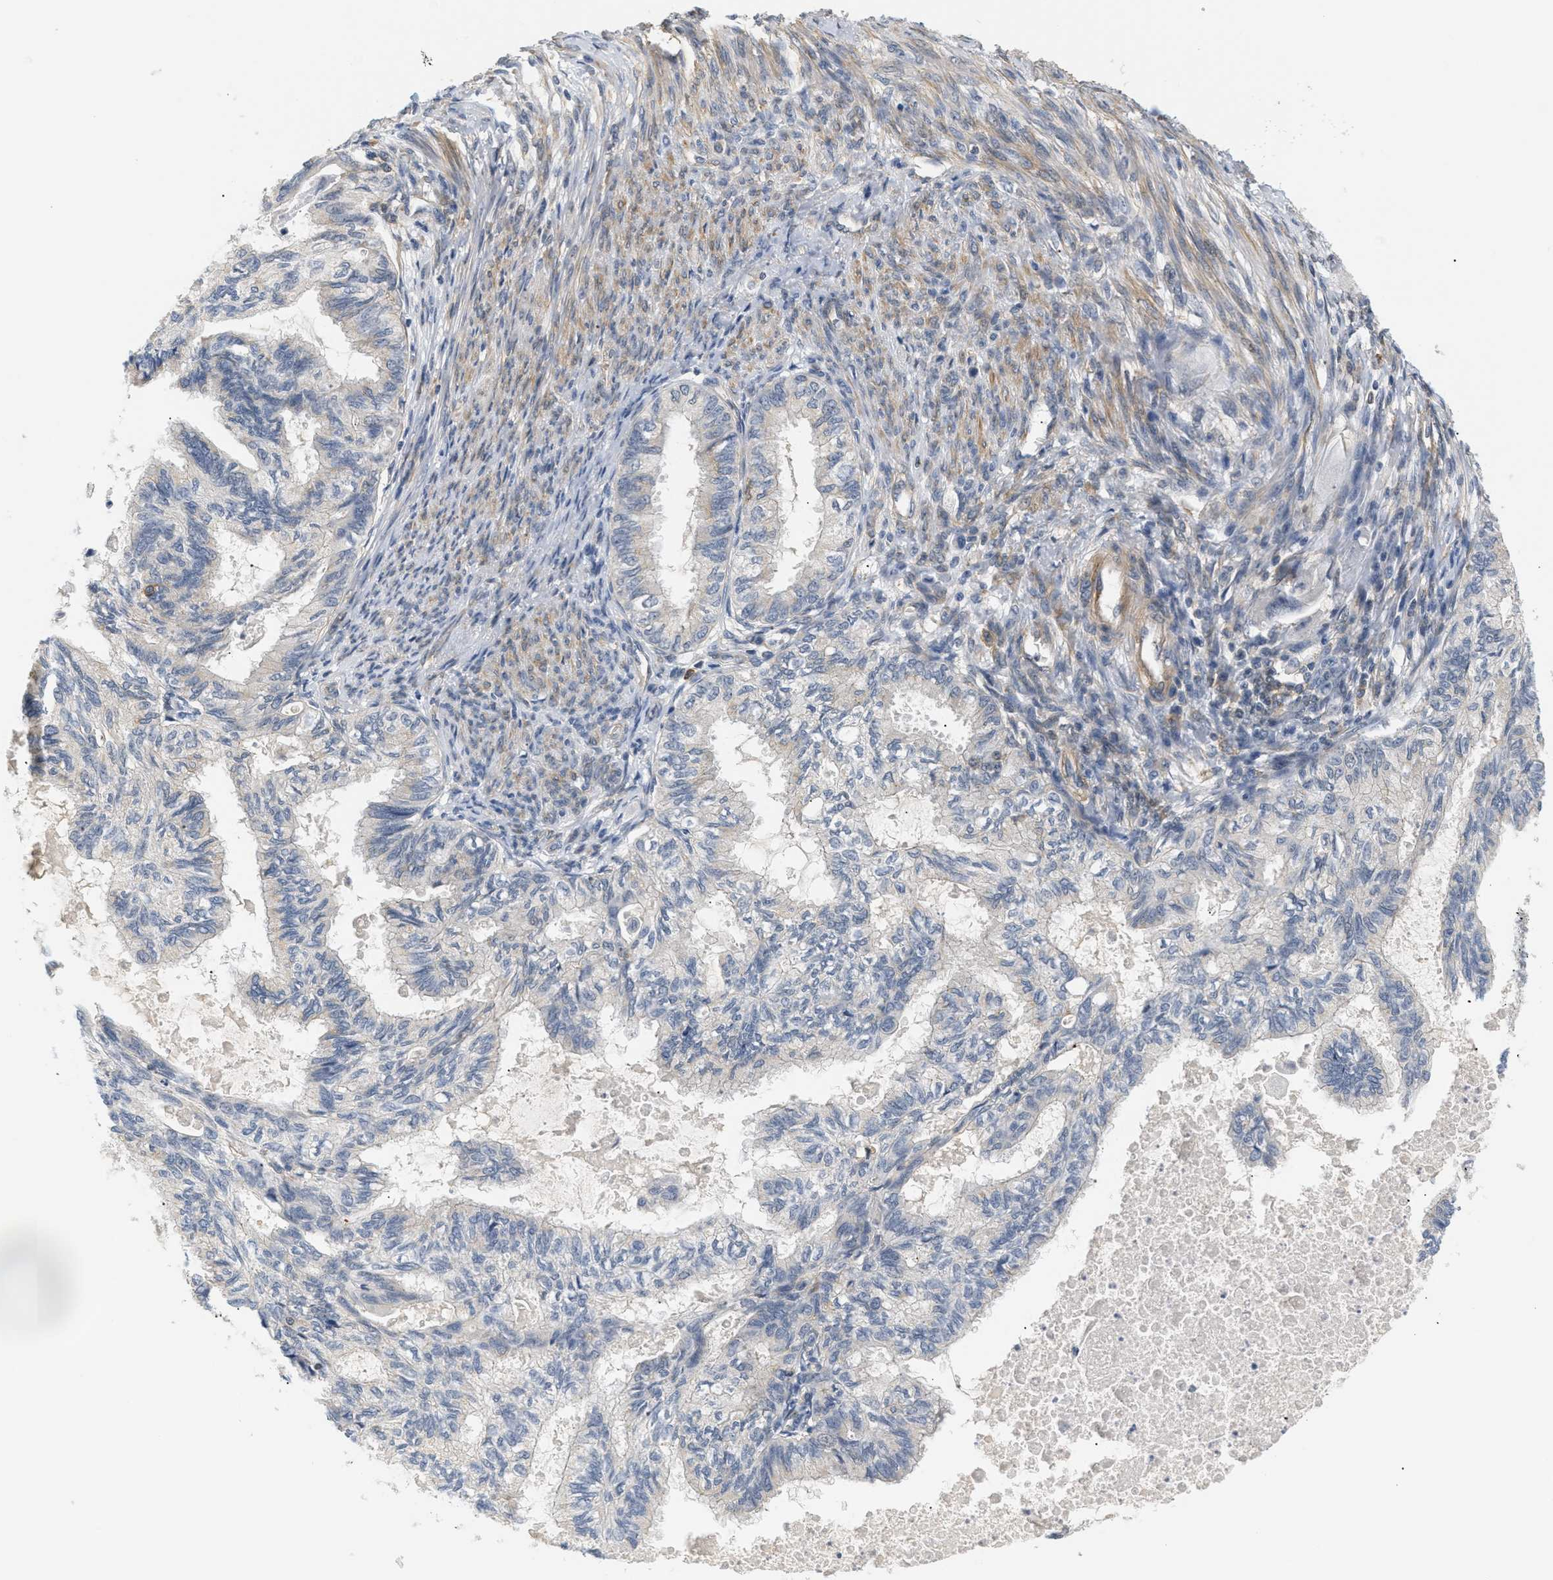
{"staining": {"intensity": "negative", "quantity": "none", "location": "none"}, "tissue": "cervical cancer", "cell_type": "Tumor cells", "image_type": "cancer", "snomed": [{"axis": "morphology", "description": "Normal tissue, NOS"}, {"axis": "morphology", "description": "Adenocarcinoma, NOS"}, {"axis": "topography", "description": "Cervix"}, {"axis": "topography", "description": "Endometrium"}], "caption": "Tumor cells are negative for protein expression in human cervical cancer.", "gene": "CORO2B", "patient": {"sex": "female", "age": 86}}